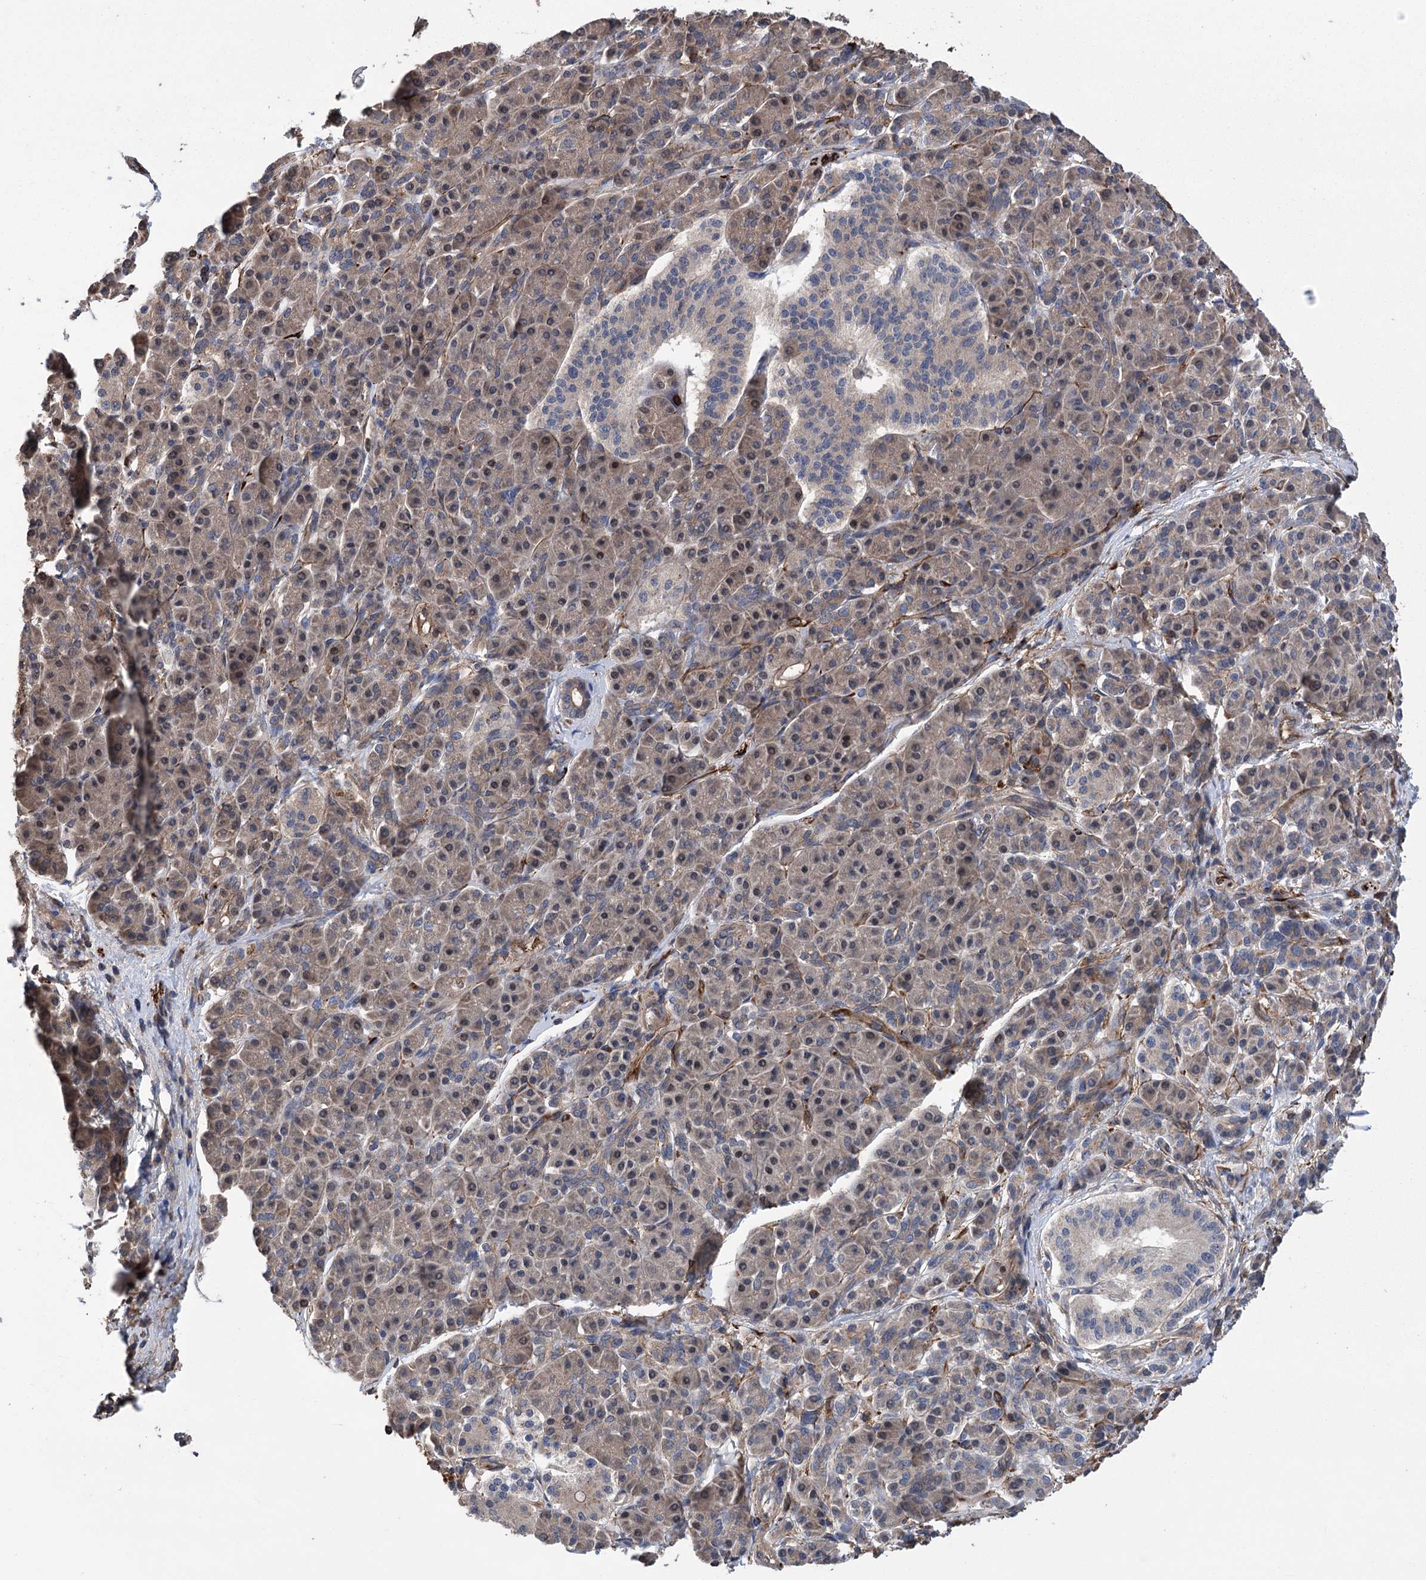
{"staining": {"intensity": "weak", "quantity": ">75%", "location": "cytoplasmic/membranous"}, "tissue": "pancreatic cancer", "cell_type": "Tumor cells", "image_type": "cancer", "snomed": [{"axis": "morphology", "description": "Normal tissue, NOS"}, {"axis": "morphology", "description": "Adenocarcinoma, NOS"}, {"axis": "topography", "description": "Pancreas"}], "caption": "Human pancreatic adenocarcinoma stained with a brown dye reveals weak cytoplasmic/membranous positive expression in approximately >75% of tumor cells.", "gene": "DPP3", "patient": {"sex": "female", "age": 64}}